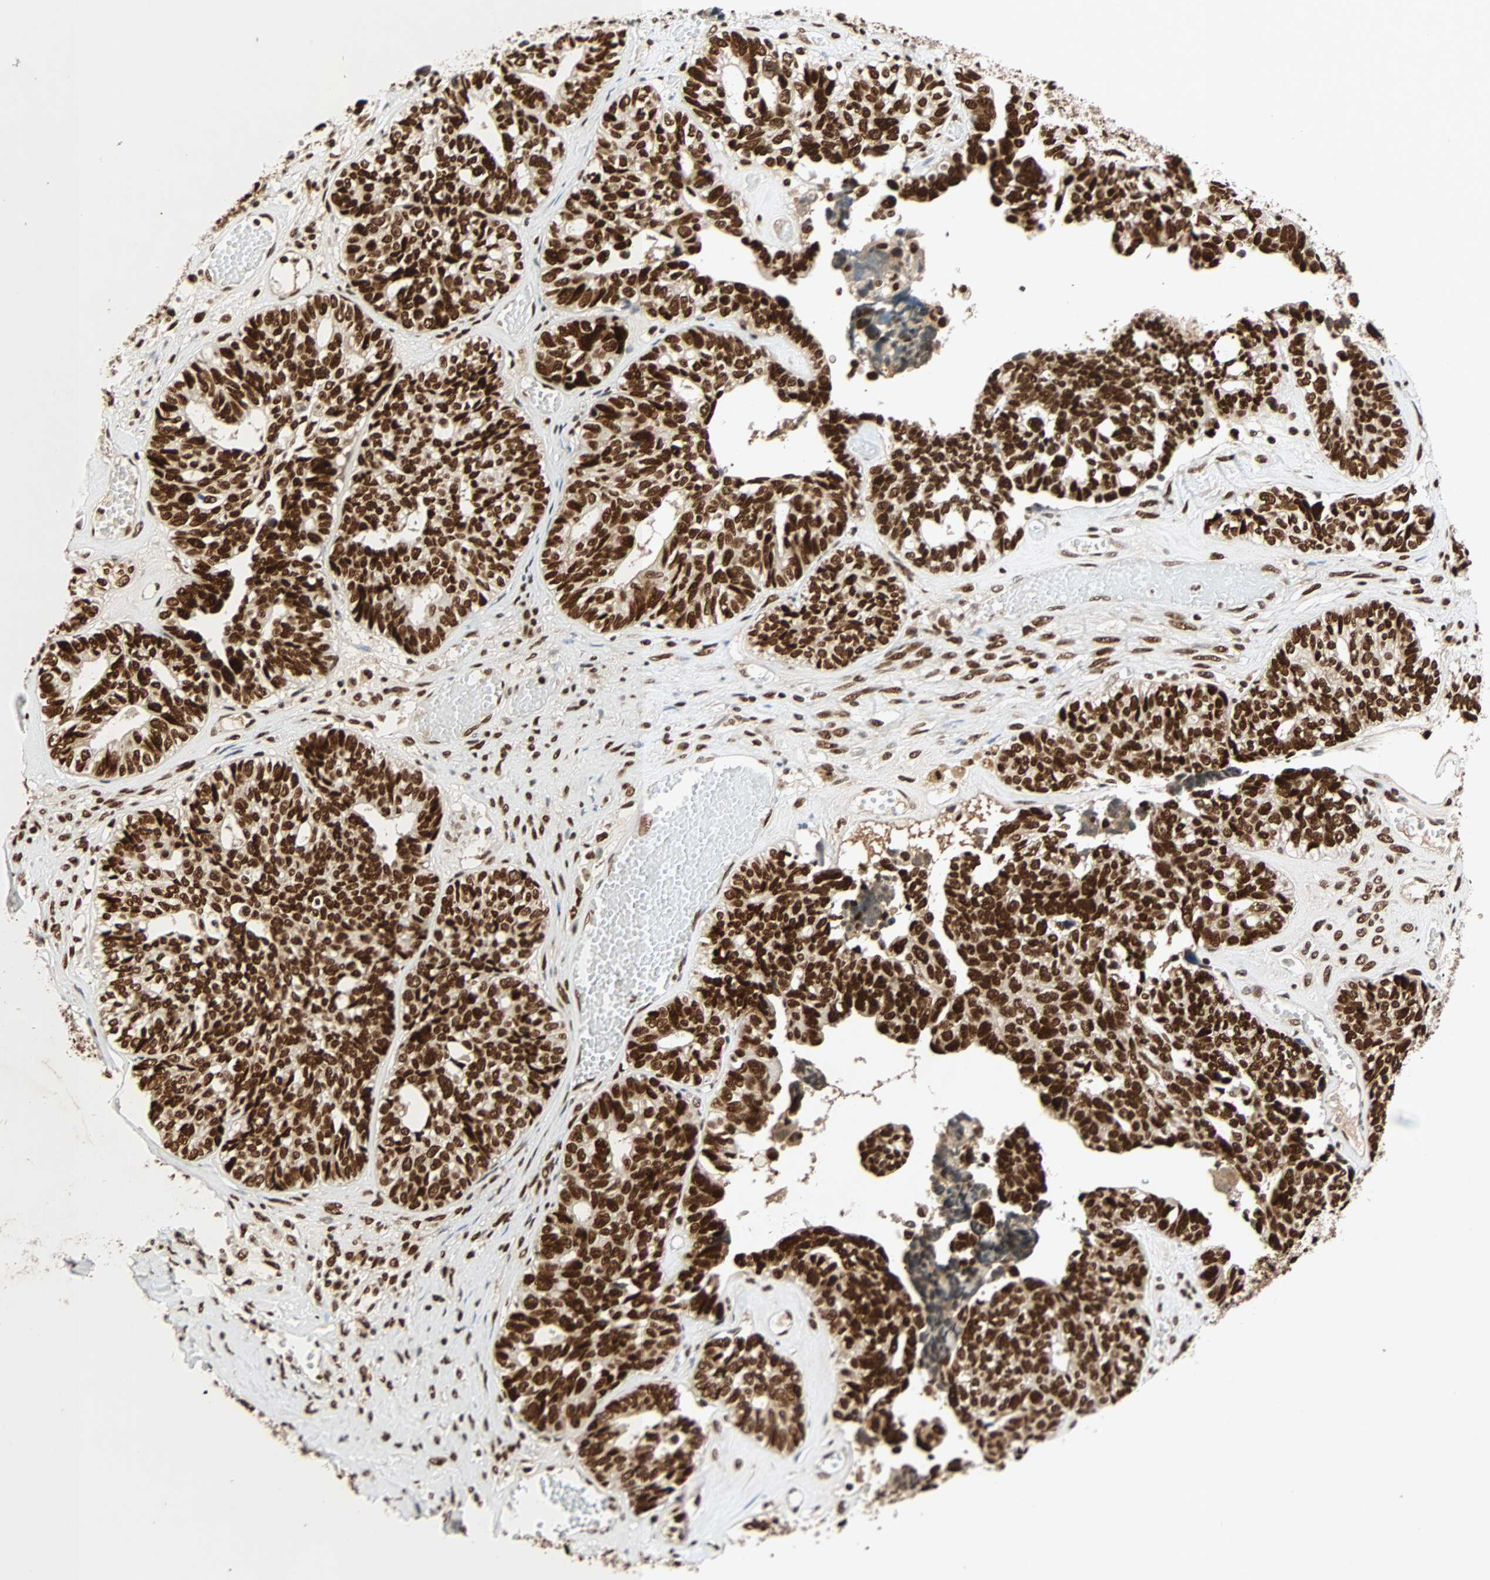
{"staining": {"intensity": "strong", "quantity": ">75%", "location": "nuclear"}, "tissue": "ovarian cancer", "cell_type": "Tumor cells", "image_type": "cancer", "snomed": [{"axis": "morphology", "description": "Cystadenocarcinoma, serous, NOS"}, {"axis": "topography", "description": "Ovary"}], "caption": "Tumor cells show high levels of strong nuclear expression in approximately >75% of cells in human ovarian serous cystadenocarcinoma.", "gene": "CDK12", "patient": {"sex": "female", "age": 79}}